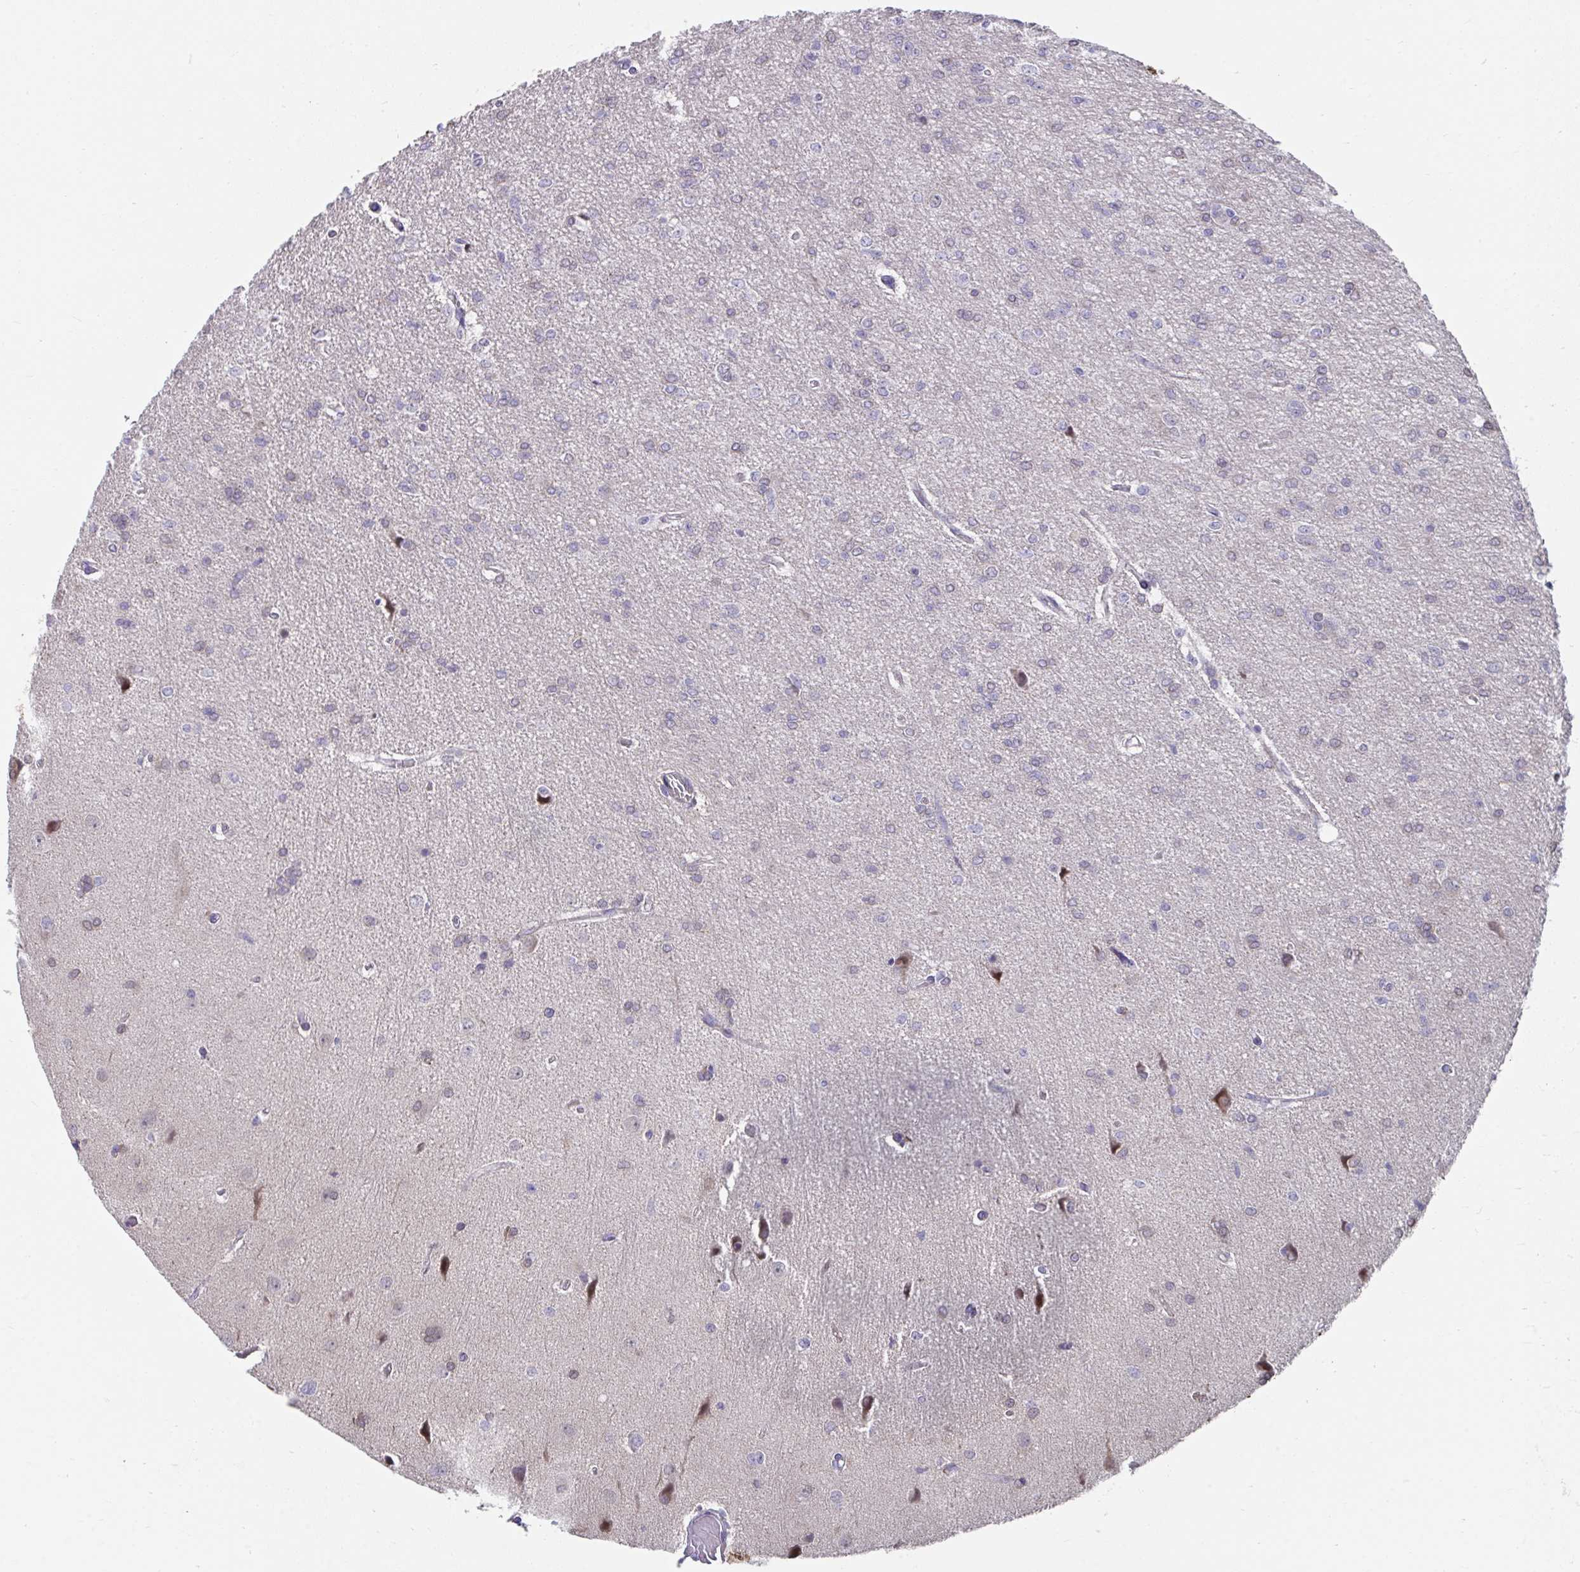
{"staining": {"intensity": "negative", "quantity": "none", "location": "none"}, "tissue": "glioma", "cell_type": "Tumor cells", "image_type": "cancer", "snomed": [{"axis": "morphology", "description": "Glioma, malignant, Low grade"}, {"axis": "topography", "description": "Brain"}], "caption": "There is no significant positivity in tumor cells of glioma.", "gene": "SLAMF7", "patient": {"sex": "male", "age": 26}}